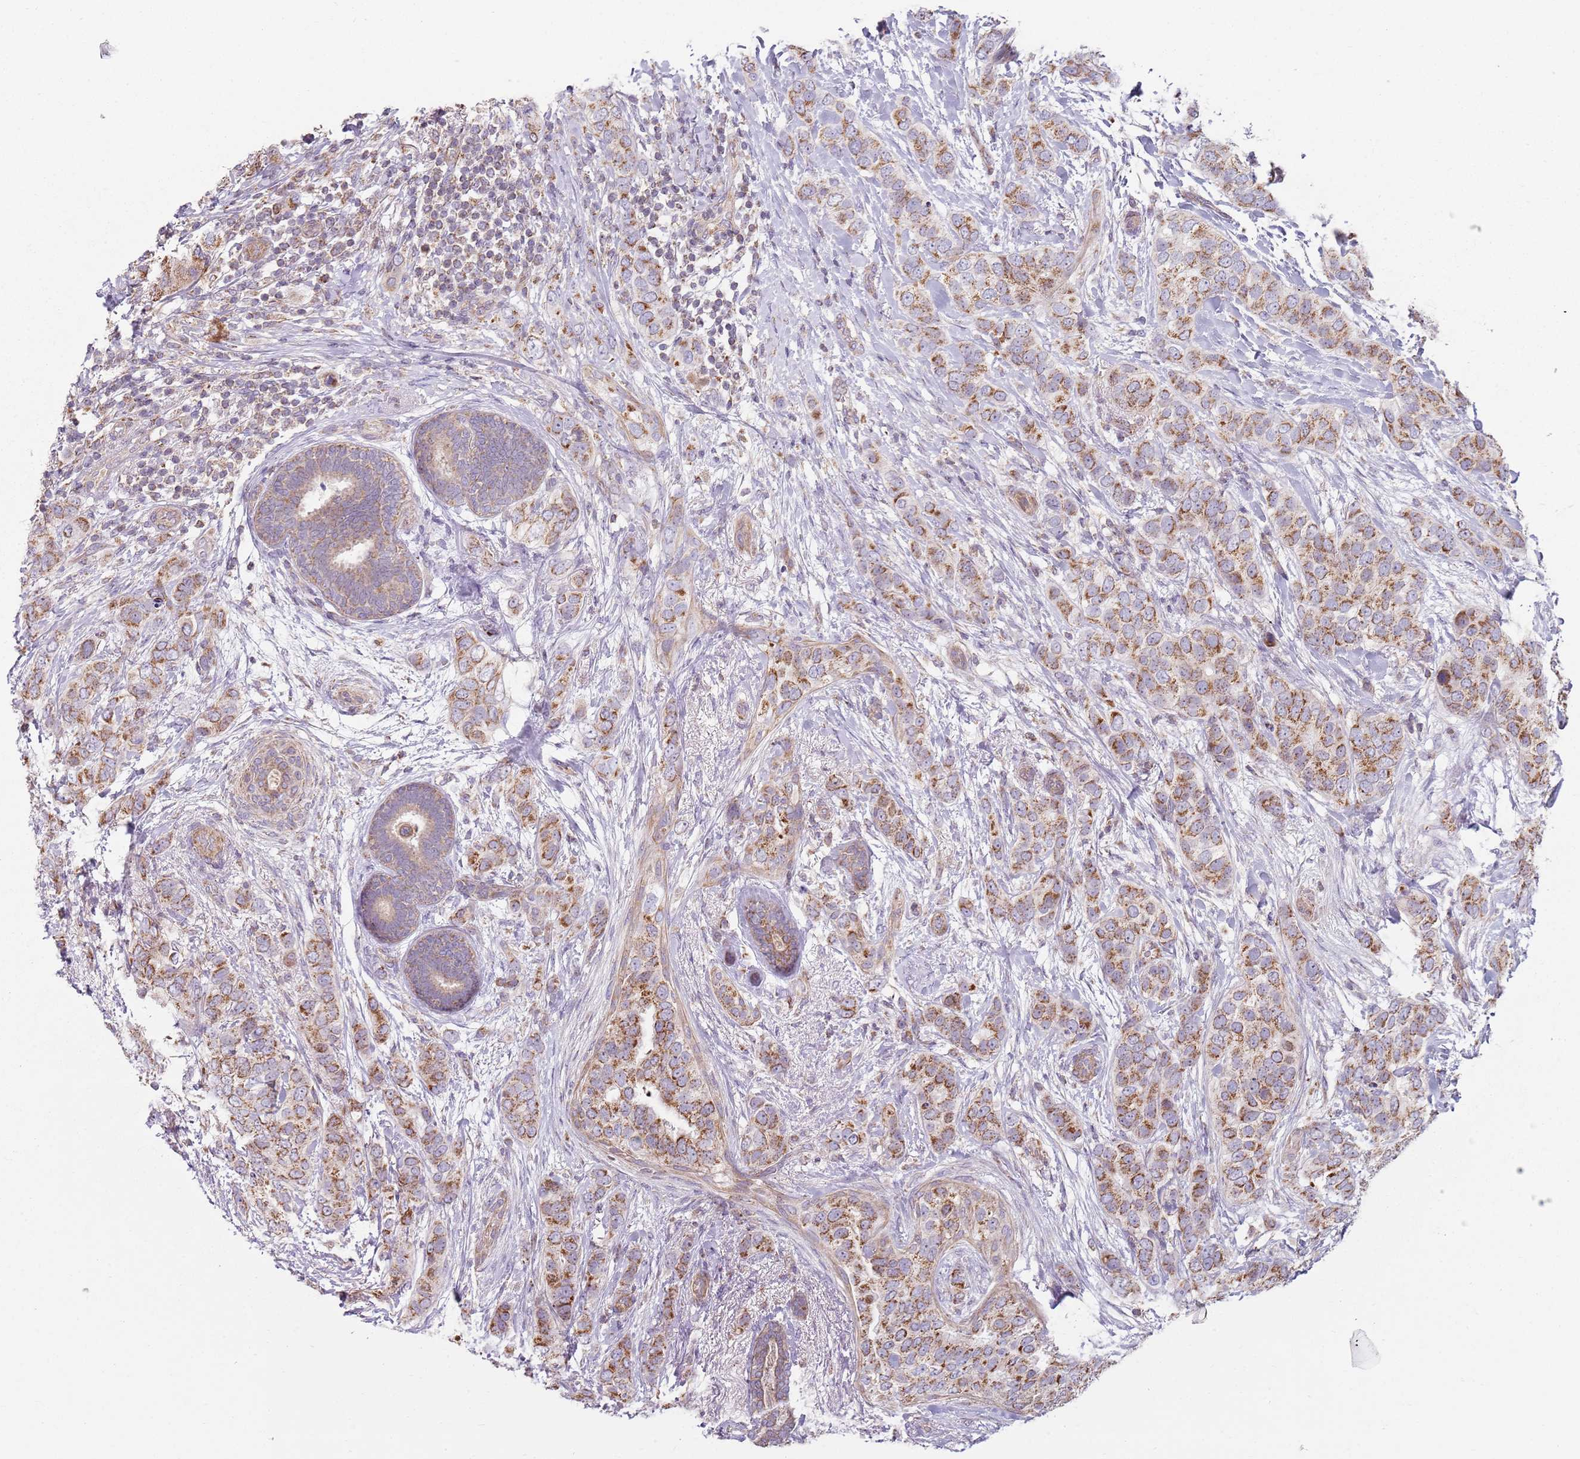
{"staining": {"intensity": "moderate", "quantity": ">75%", "location": "cytoplasmic/membranous"}, "tissue": "breast cancer", "cell_type": "Tumor cells", "image_type": "cancer", "snomed": [{"axis": "morphology", "description": "Lobular carcinoma"}, {"axis": "topography", "description": "Breast"}], "caption": "Breast cancer (lobular carcinoma) stained with a protein marker displays moderate staining in tumor cells.", "gene": "GAS8", "patient": {"sex": "female", "age": 51}}